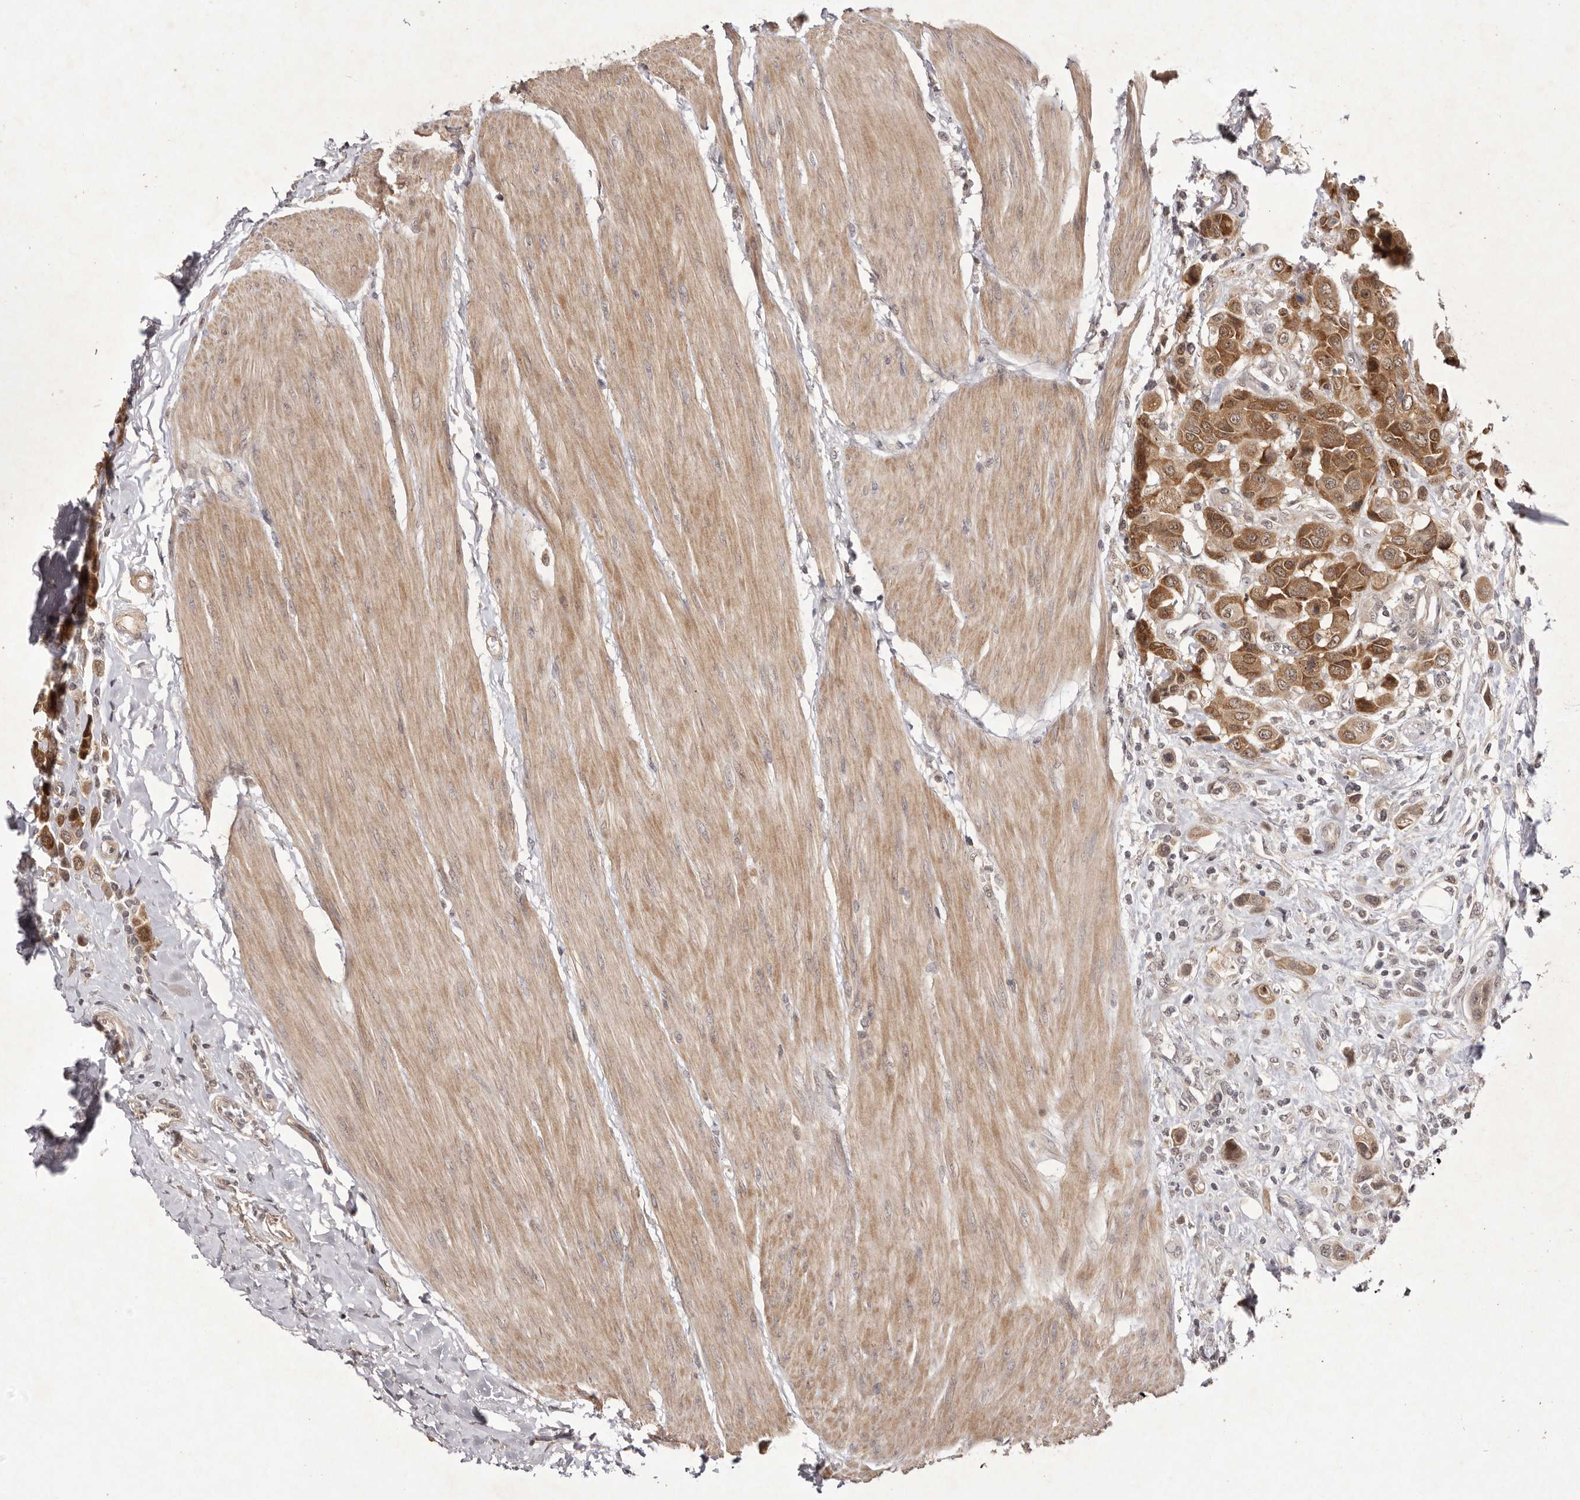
{"staining": {"intensity": "moderate", "quantity": ">75%", "location": "cytoplasmic/membranous"}, "tissue": "urothelial cancer", "cell_type": "Tumor cells", "image_type": "cancer", "snomed": [{"axis": "morphology", "description": "Urothelial carcinoma, High grade"}, {"axis": "topography", "description": "Urinary bladder"}], "caption": "DAB immunohistochemical staining of human urothelial carcinoma (high-grade) shows moderate cytoplasmic/membranous protein expression in approximately >75% of tumor cells.", "gene": "BUD31", "patient": {"sex": "male", "age": 50}}